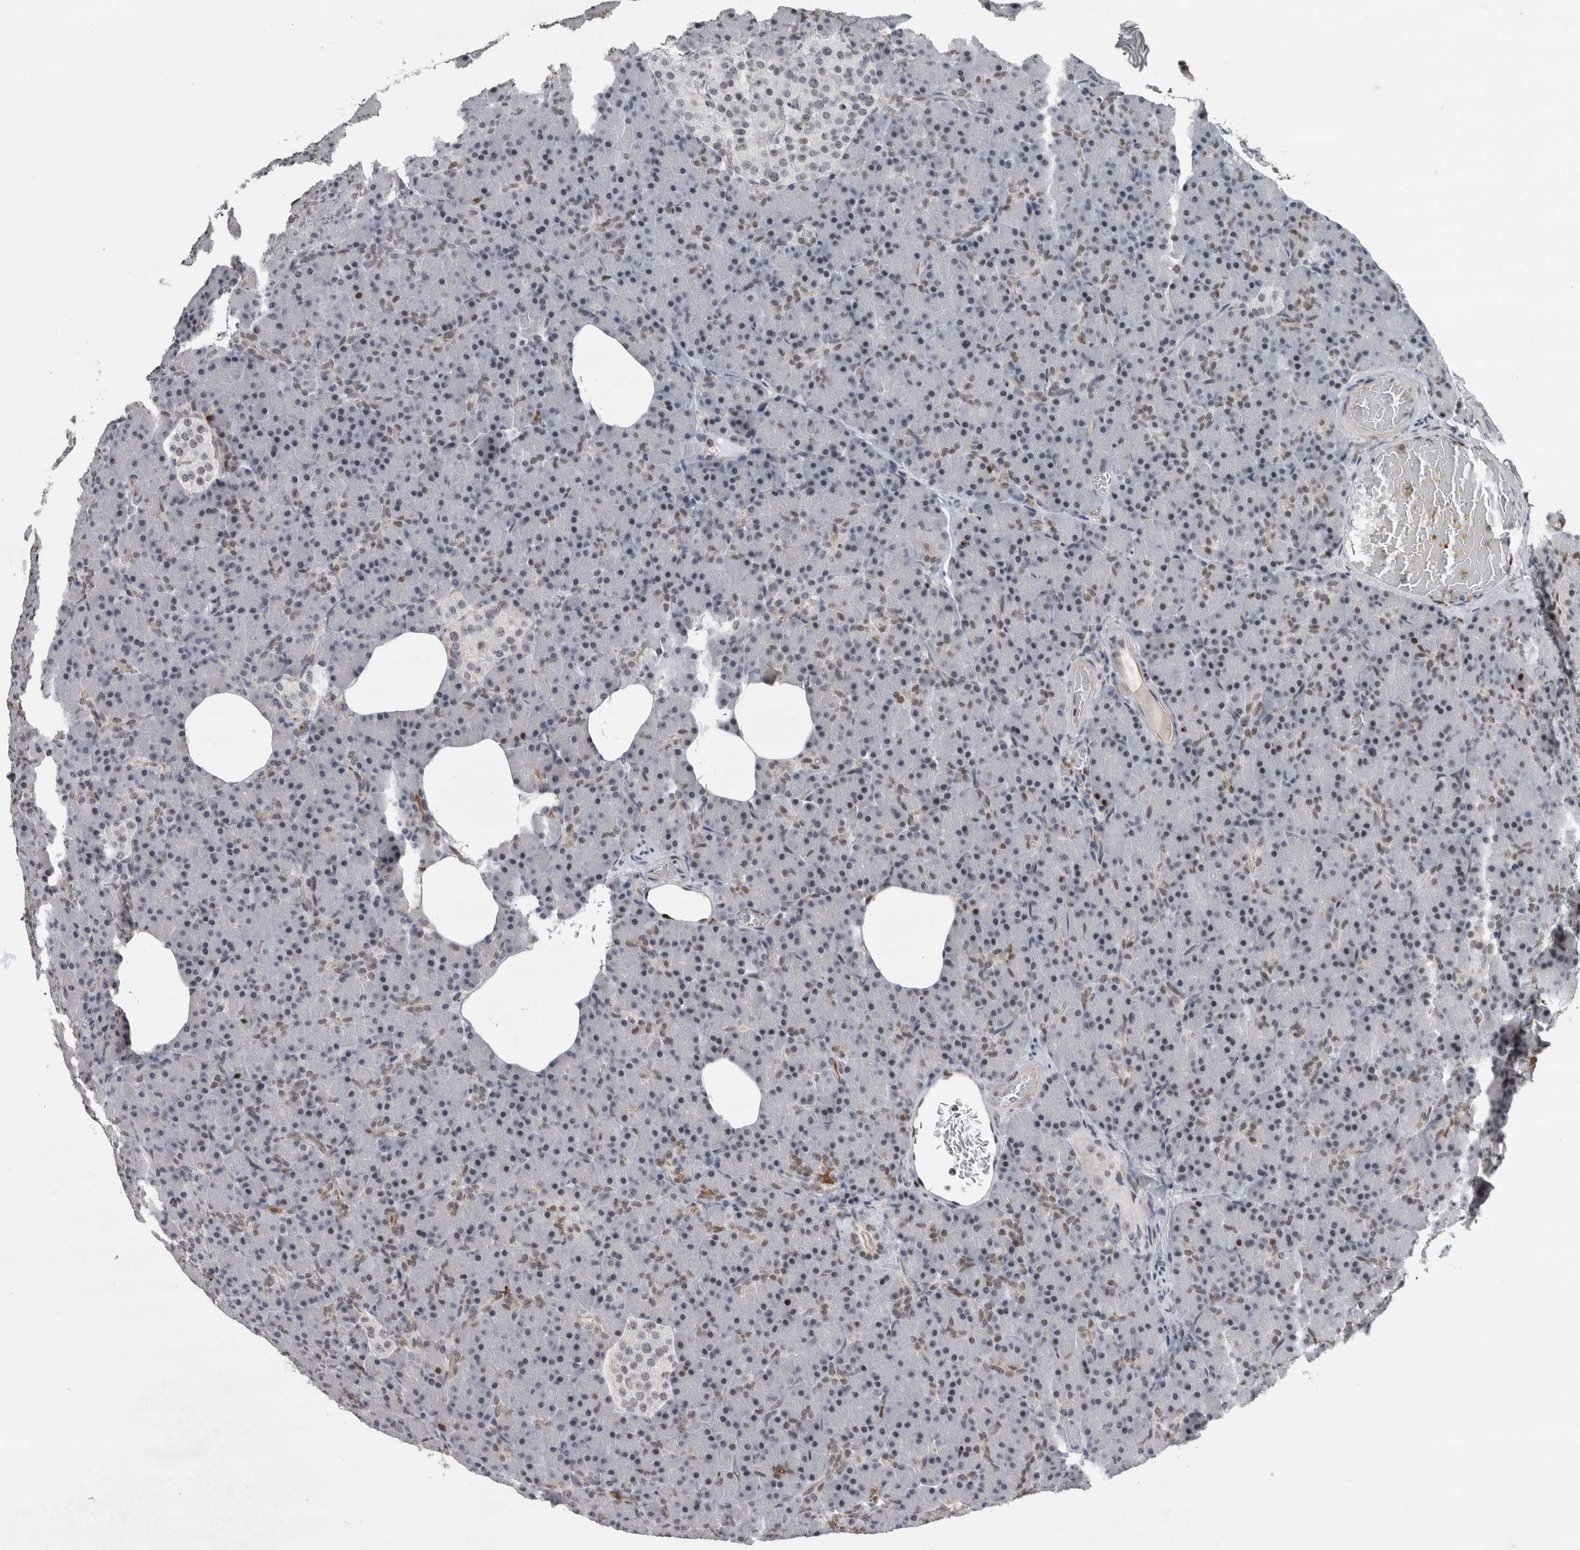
{"staining": {"intensity": "moderate", "quantity": "<25%", "location": "nuclear"}, "tissue": "pancreas", "cell_type": "Exocrine glandular cells", "image_type": "normal", "snomed": [{"axis": "morphology", "description": "Normal tissue, NOS"}, {"axis": "topography", "description": "Pancreas"}], "caption": "Pancreas stained for a protein (brown) shows moderate nuclear positive expression in approximately <25% of exocrine glandular cells.", "gene": "POLD2", "patient": {"sex": "female", "age": 43}}